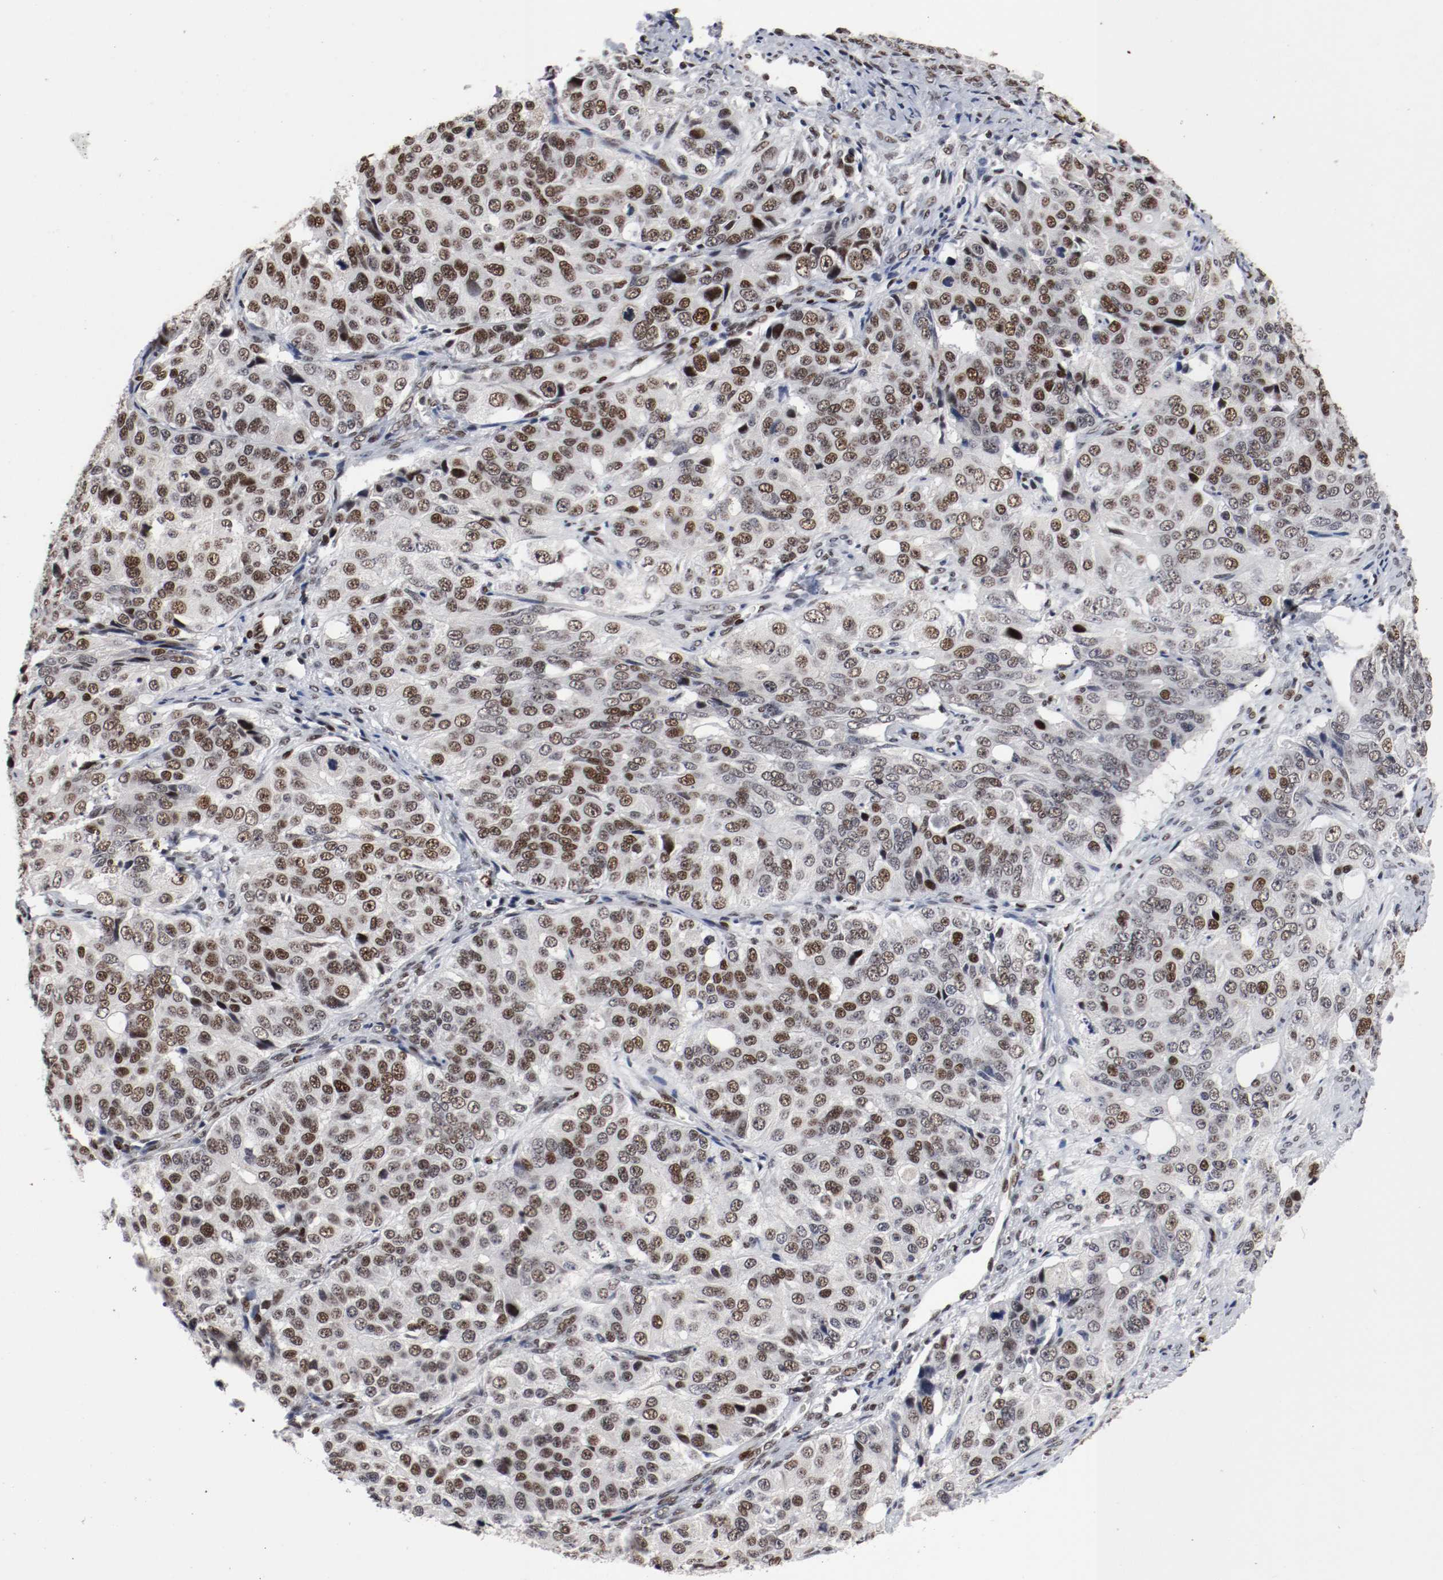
{"staining": {"intensity": "moderate", "quantity": ">75%", "location": "nuclear"}, "tissue": "ovarian cancer", "cell_type": "Tumor cells", "image_type": "cancer", "snomed": [{"axis": "morphology", "description": "Carcinoma, endometroid"}, {"axis": "topography", "description": "Ovary"}], "caption": "A brown stain highlights moderate nuclear positivity of a protein in endometroid carcinoma (ovarian) tumor cells. The protein is shown in brown color, while the nuclei are stained blue.", "gene": "MEF2D", "patient": {"sex": "female", "age": 51}}